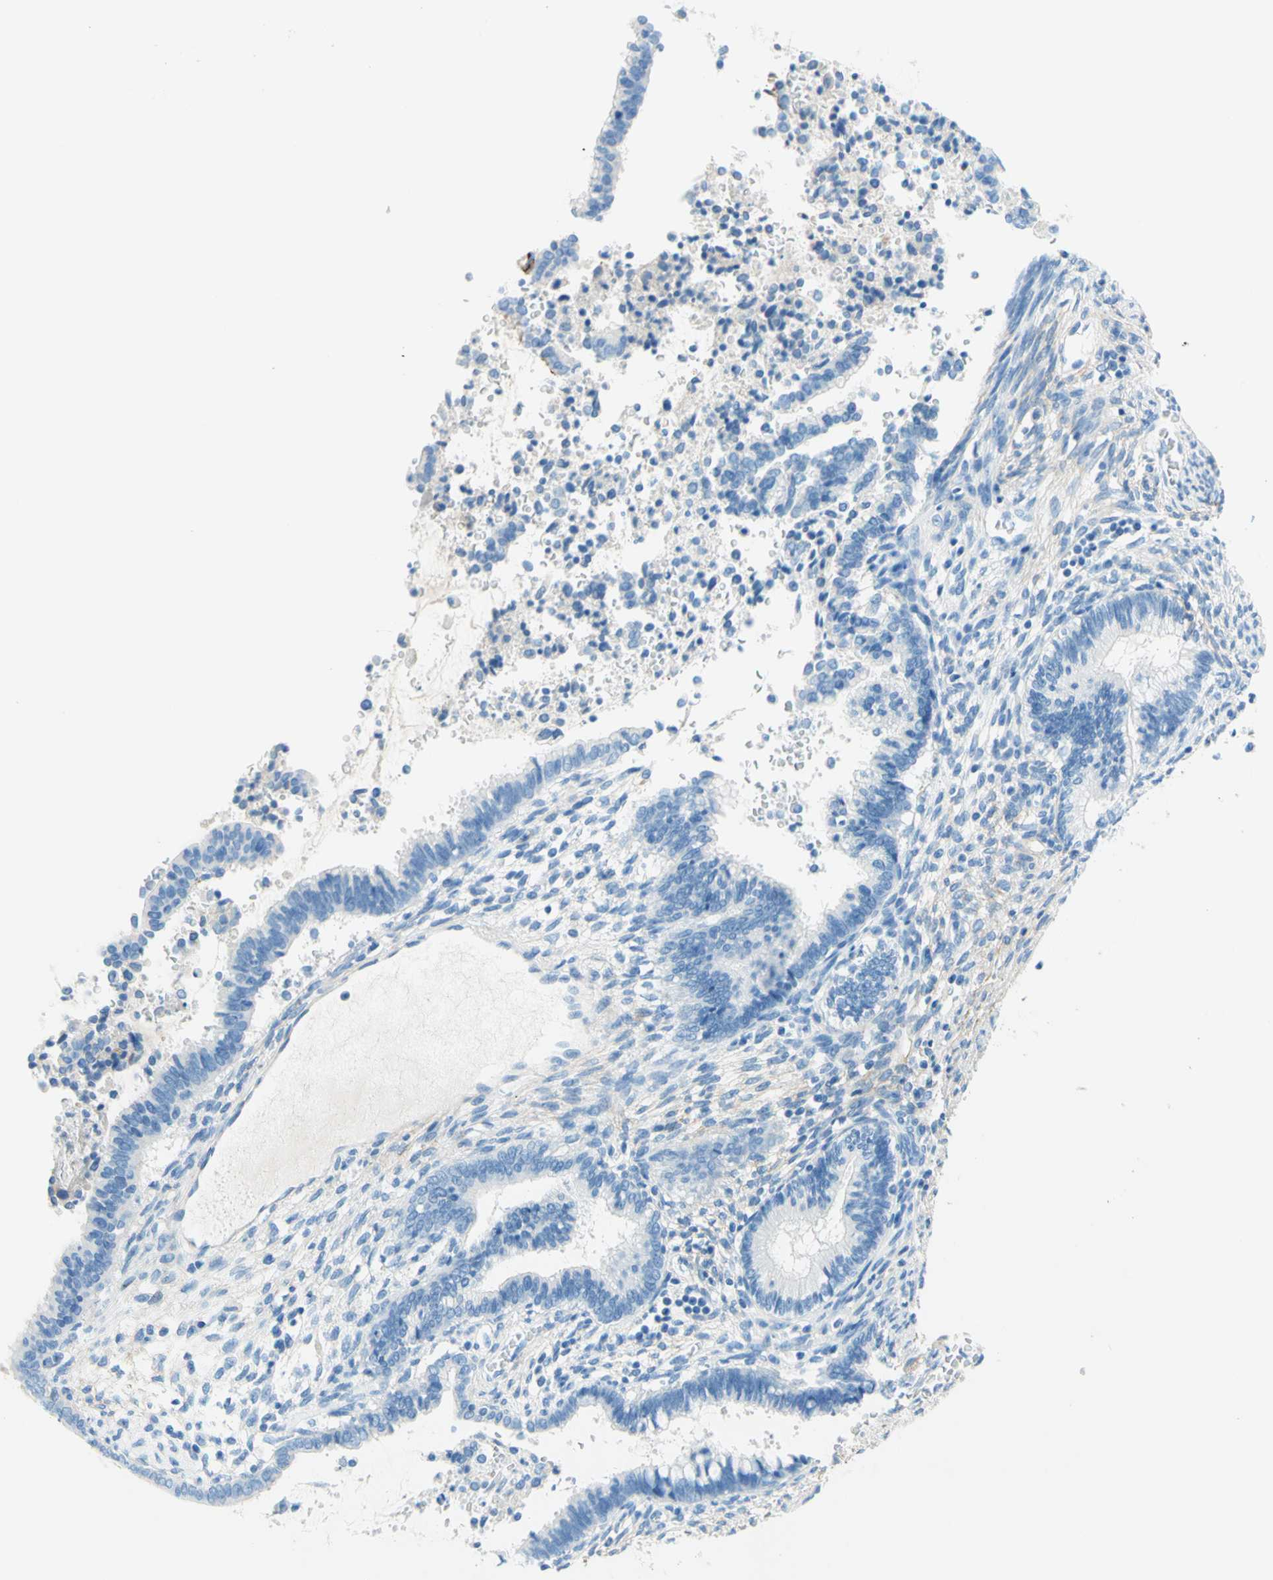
{"staining": {"intensity": "negative", "quantity": "none", "location": "none"}, "tissue": "cervical cancer", "cell_type": "Tumor cells", "image_type": "cancer", "snomed": [{"axis": "morphology", "description": "Adenocarcinoma, NOS"}, {"axis": "topography", "description": "Cervix"}], "caption": "IHC photomicrograph of cervical cancer (adenocarcinoma) stained for a protein (brown), which demonstrates no expression in tumor cells. (DAB IHC with hematoxylin counter stain).", "gene": "MFAP5", "patient": {"sex": "female", "age": 44}}